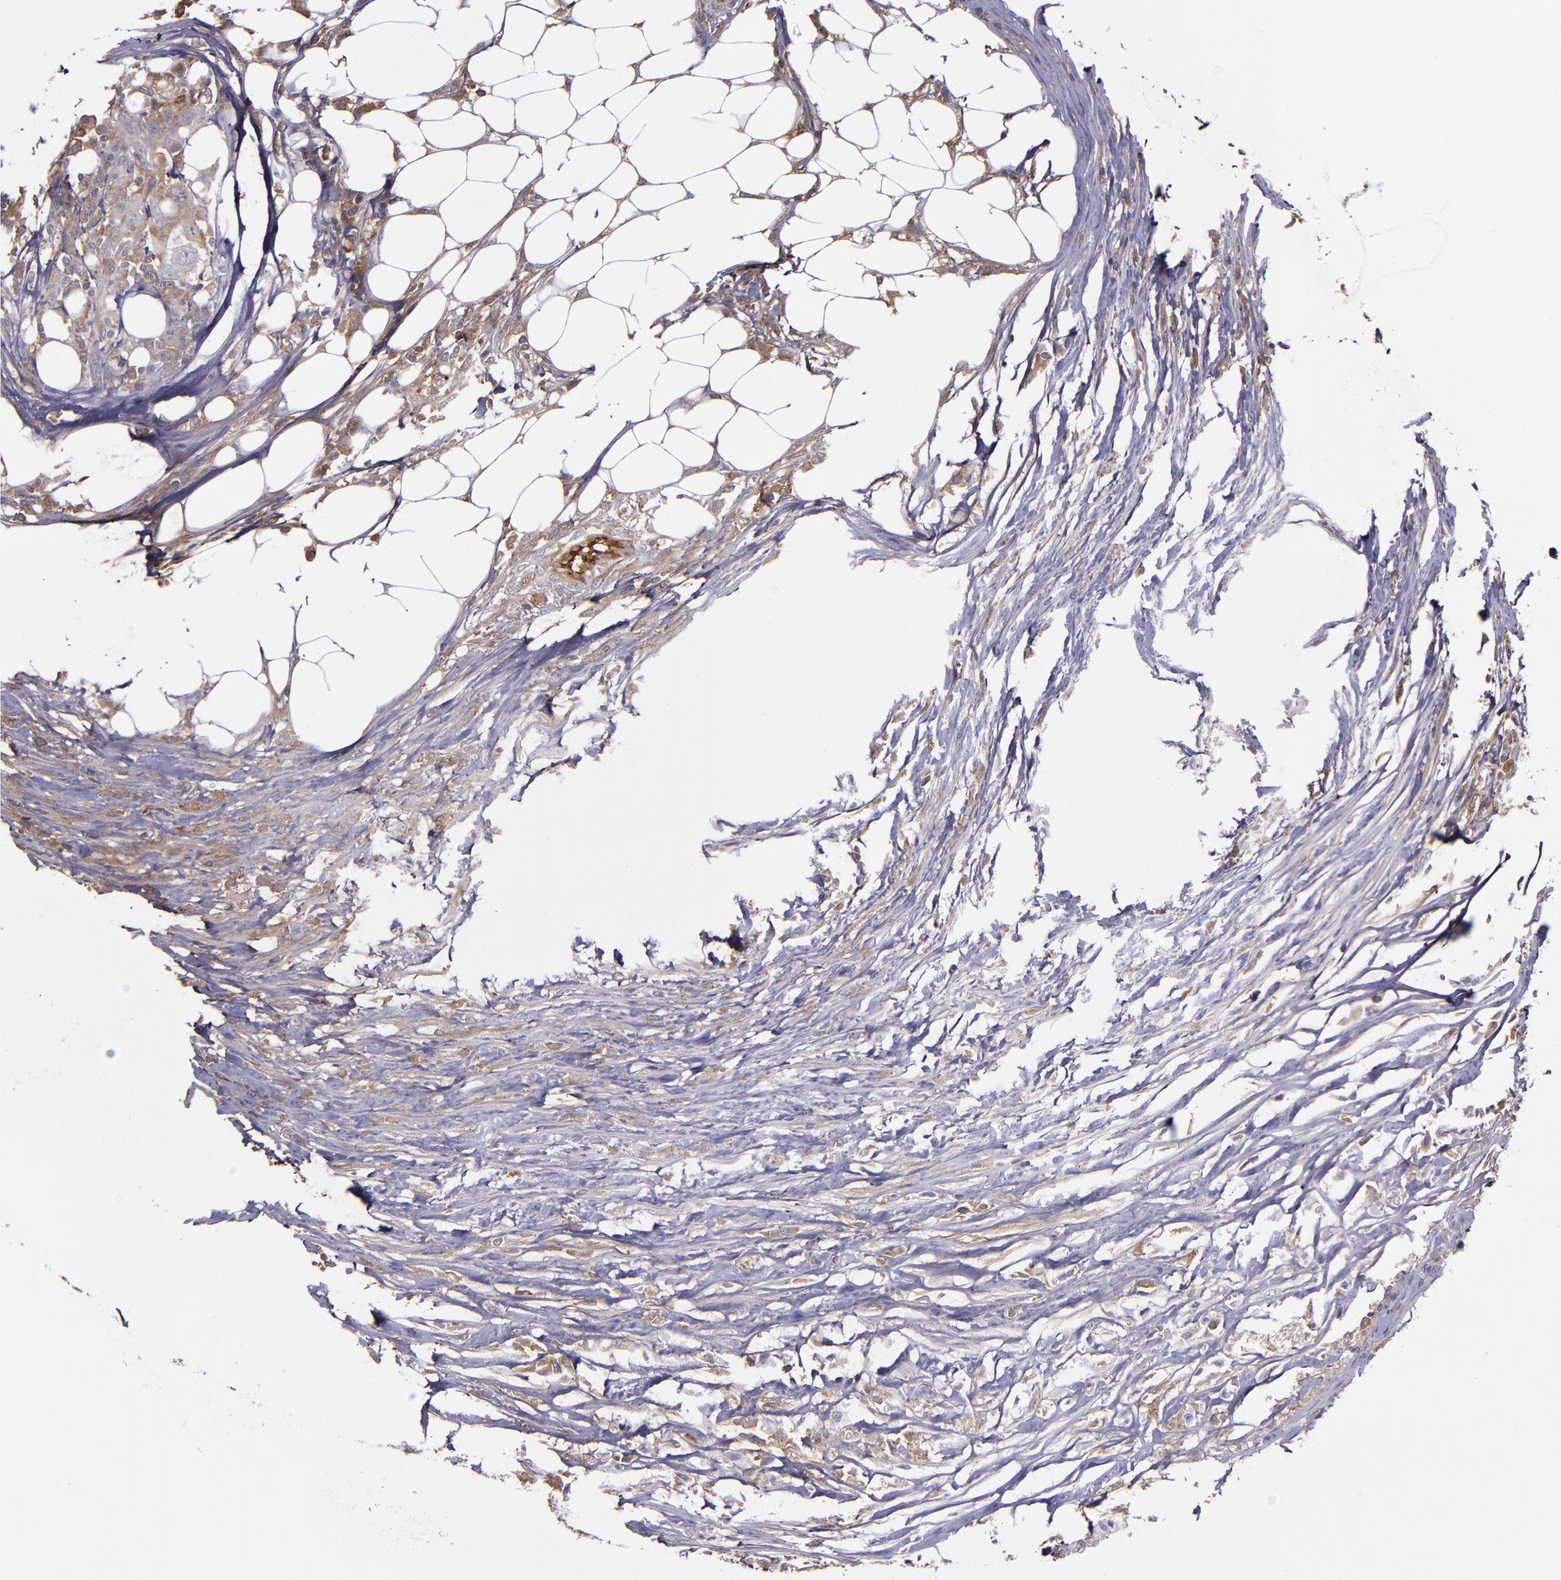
{"staining": {"intensity": "moderate", "quantity": ">75%", "location": "cytoplasmic/membranous"}, "tissue": "colorectal cancer", "cell_type": "Tumor cells", "image_type": "cancer", "snomed": [{"axis": "morphology", "description": "Adenocarcinoma, NOS"}, {"axis": "topography", "description": "Colon"}], "caption": "This image reveals immunohistochemistry (IHC) staining of adenocarcinoma (colorectal), with medium moderate cytoplasmic/membranous positivity in about >75% of tumor cells.", "gene": "A2M", "patient": {"sex": "male", "age": 71}}